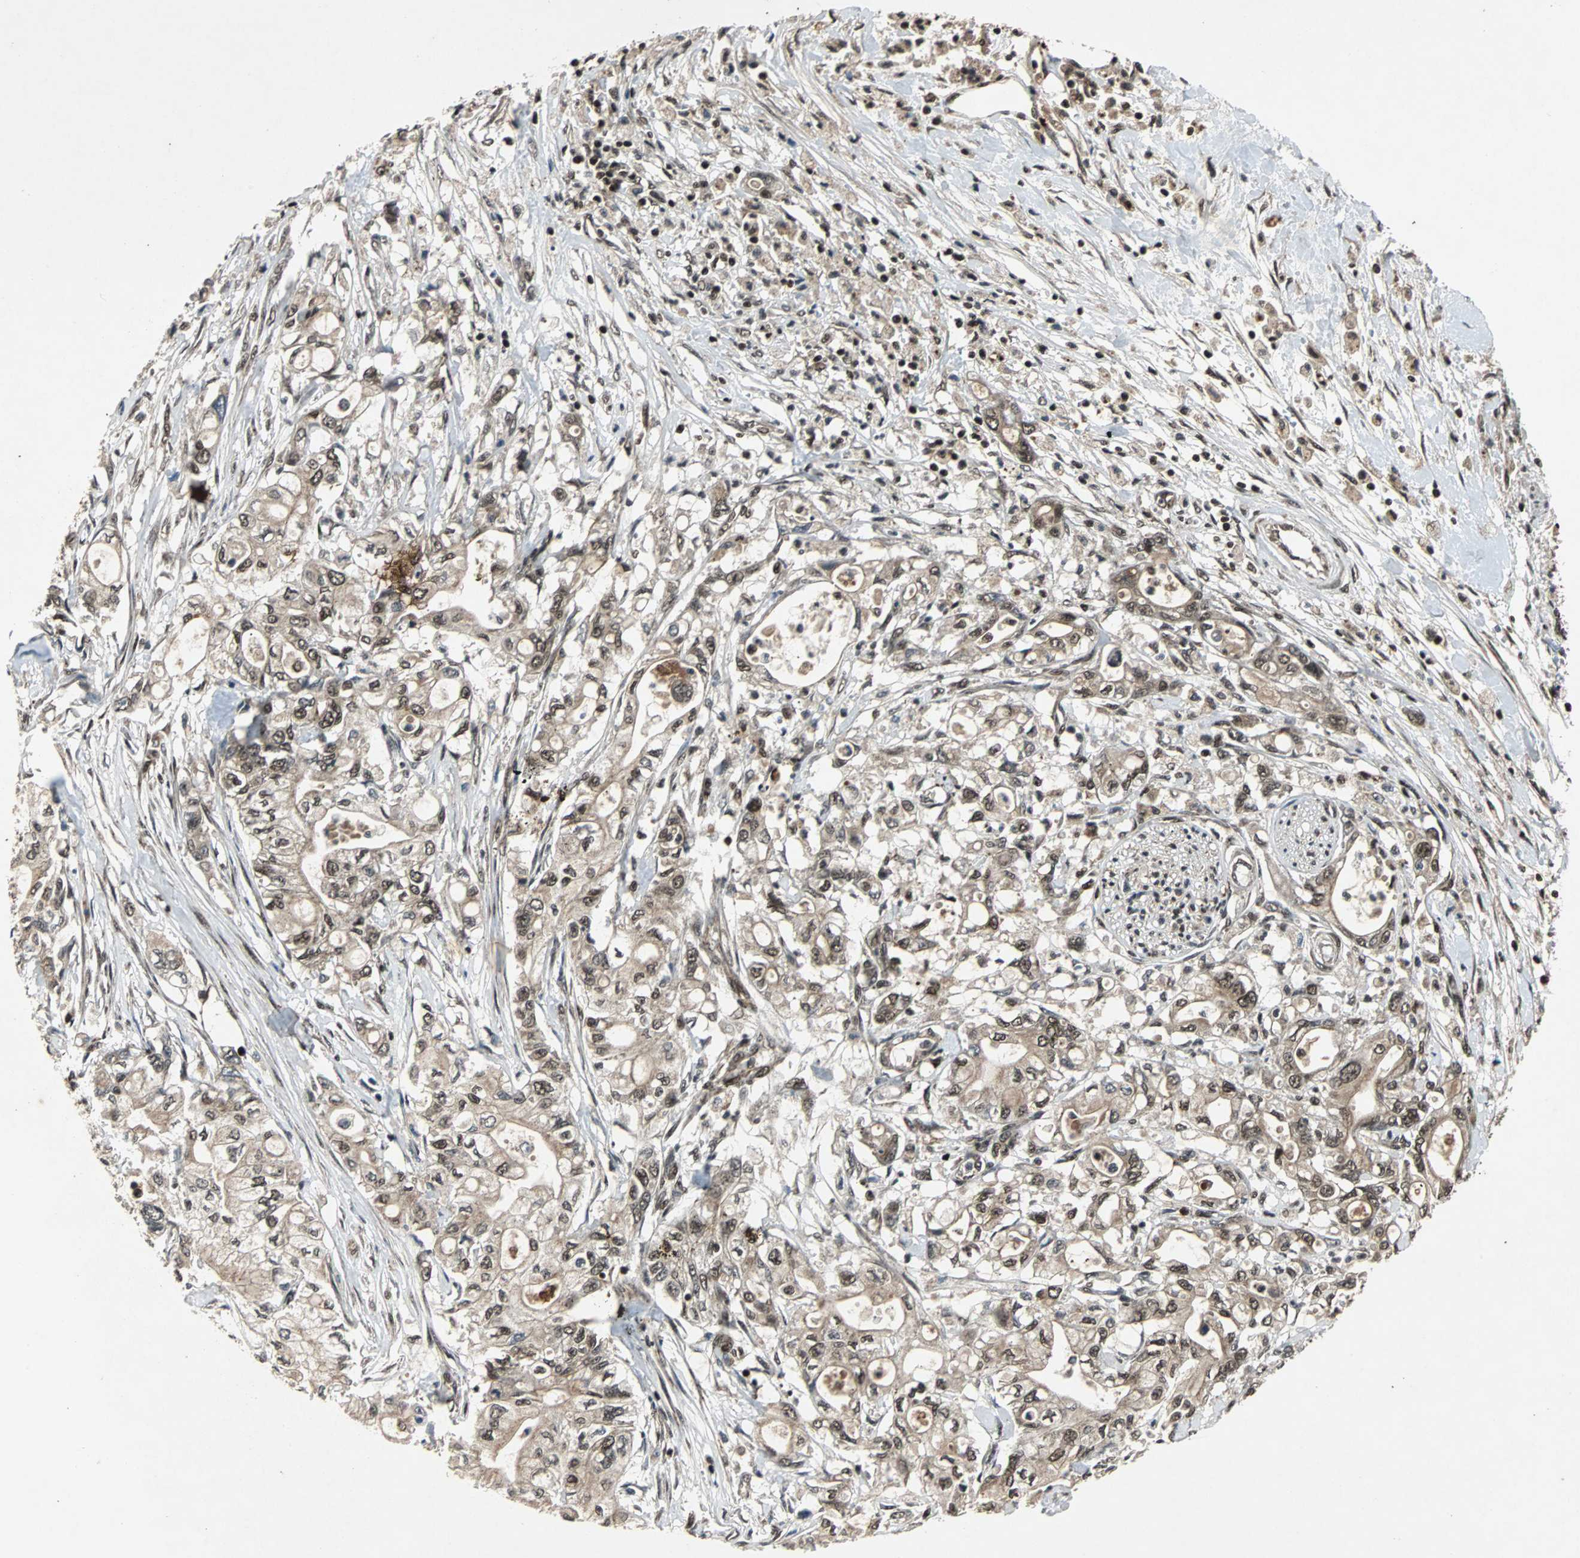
{"staining": {"intensity": "moderate", "quantity": ">75%", "location": "cytoplasmic/membranous,nuclear"}, "tissue": "pancreatic cancer", "cell_type": "Tumor cells", "image_type": "cancer", "snomed": [{"axis": "morphology", "description": "Adenocarcinoma, NOS"}, {"axis": "topography", "description": "Pancreas"}], "caption": "Human pancreatic adenocarcinoma stained with a brown dye displays moderate cytoplasmic/membranous and nuclear positive positivity in about >75% of tumor cells.", "gene": "TAF5", "patient": {"sex": "male", "age": 79}}